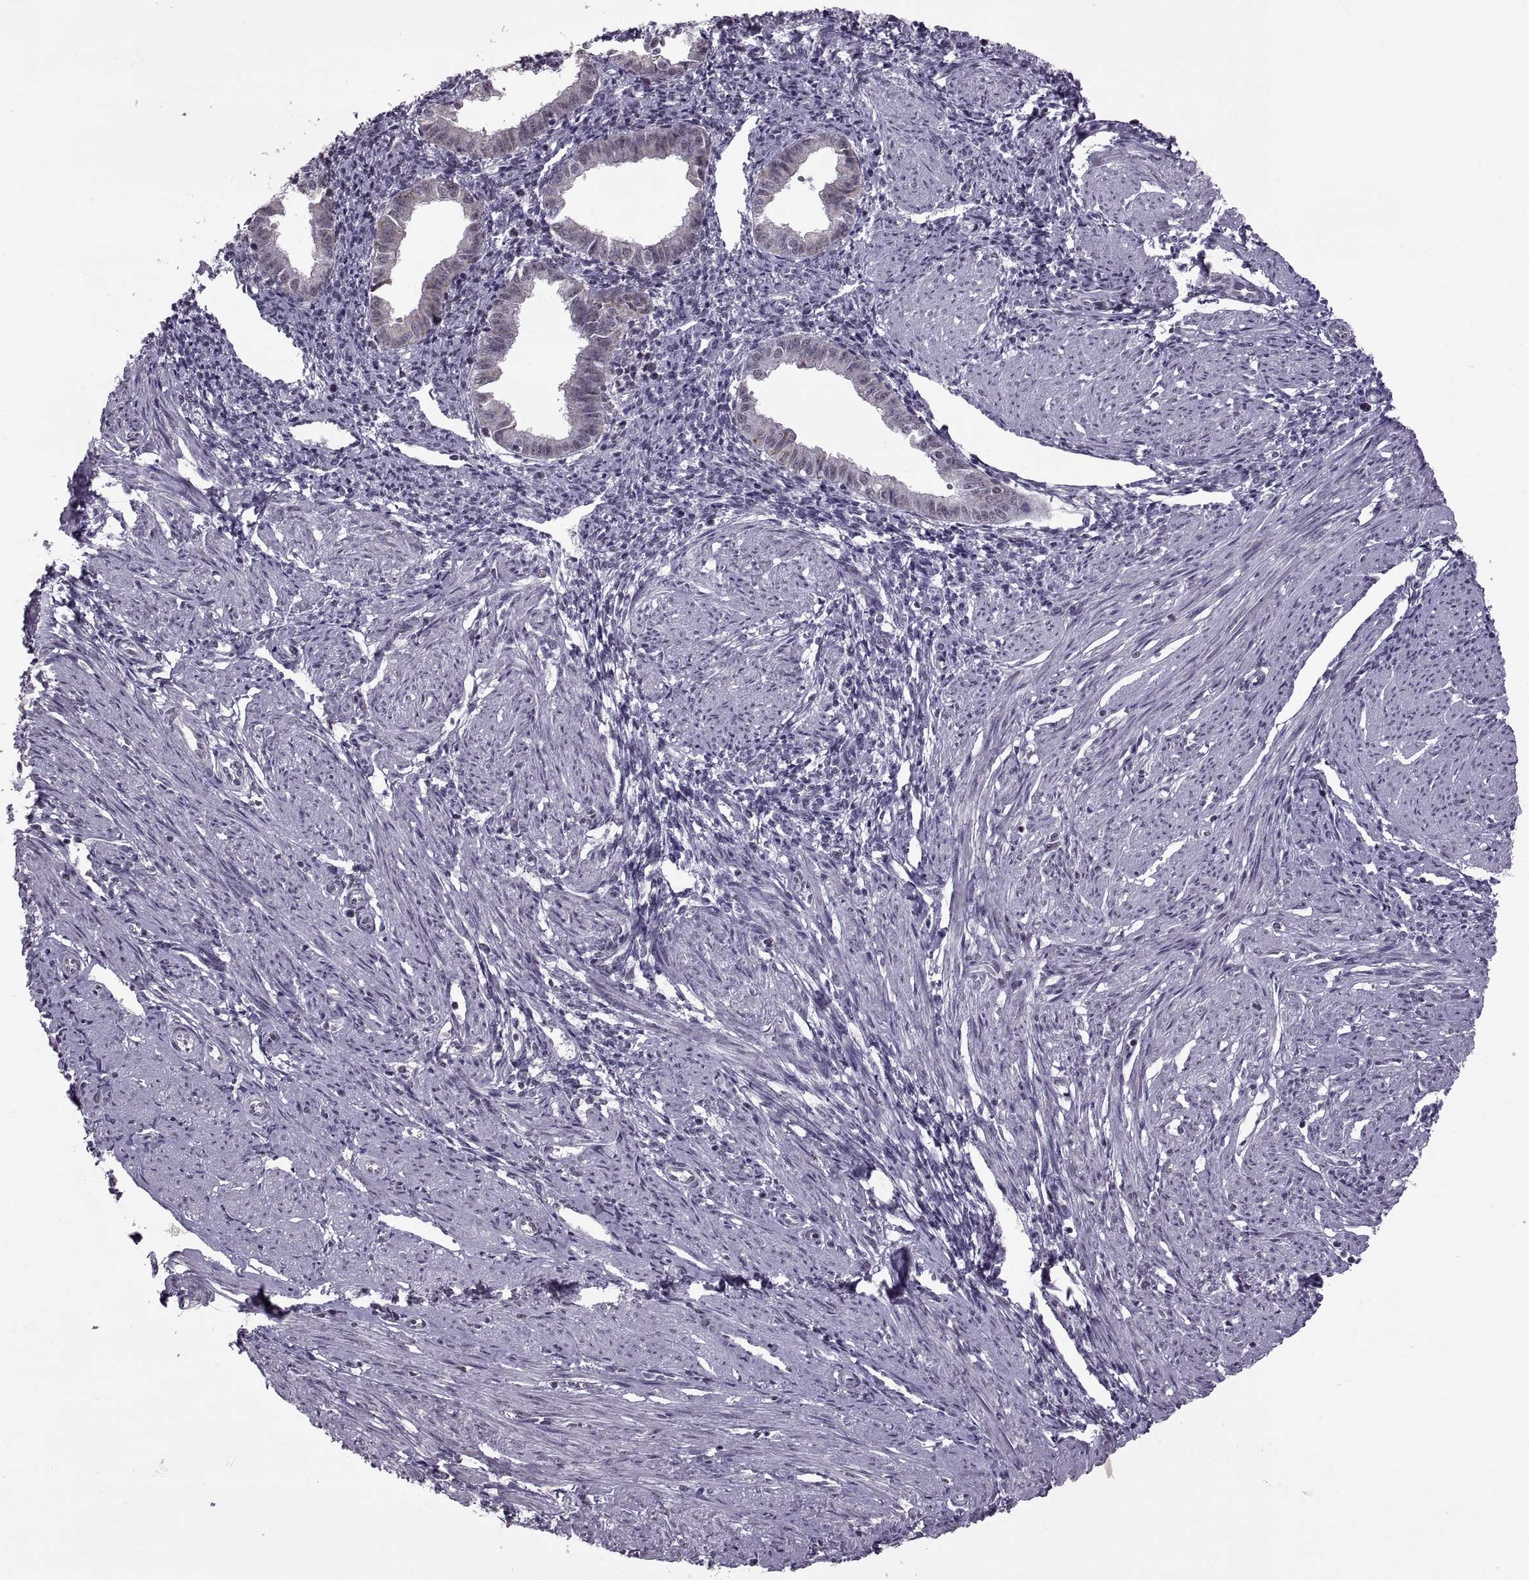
{"staining": {"intensity": "negative", "quantity": "none", "location": "none"}, "tissue": "endometrium", "cell_type": "Cells in endometrial stroma", "image_type": "normal", "snomed": [{"axis": "morphology", "description": "Normal tissue, NOS"}, {"axis": "topography", "description": "Endometrium"}], "caption": "DAB (3,3'-diaminobenzidine) immunohistochemical staining of normal endometrium shows no significant positivity in cells in endometrial stroma.", "gene": "OTP", "patient": {"sex": "female", "age": 37}}